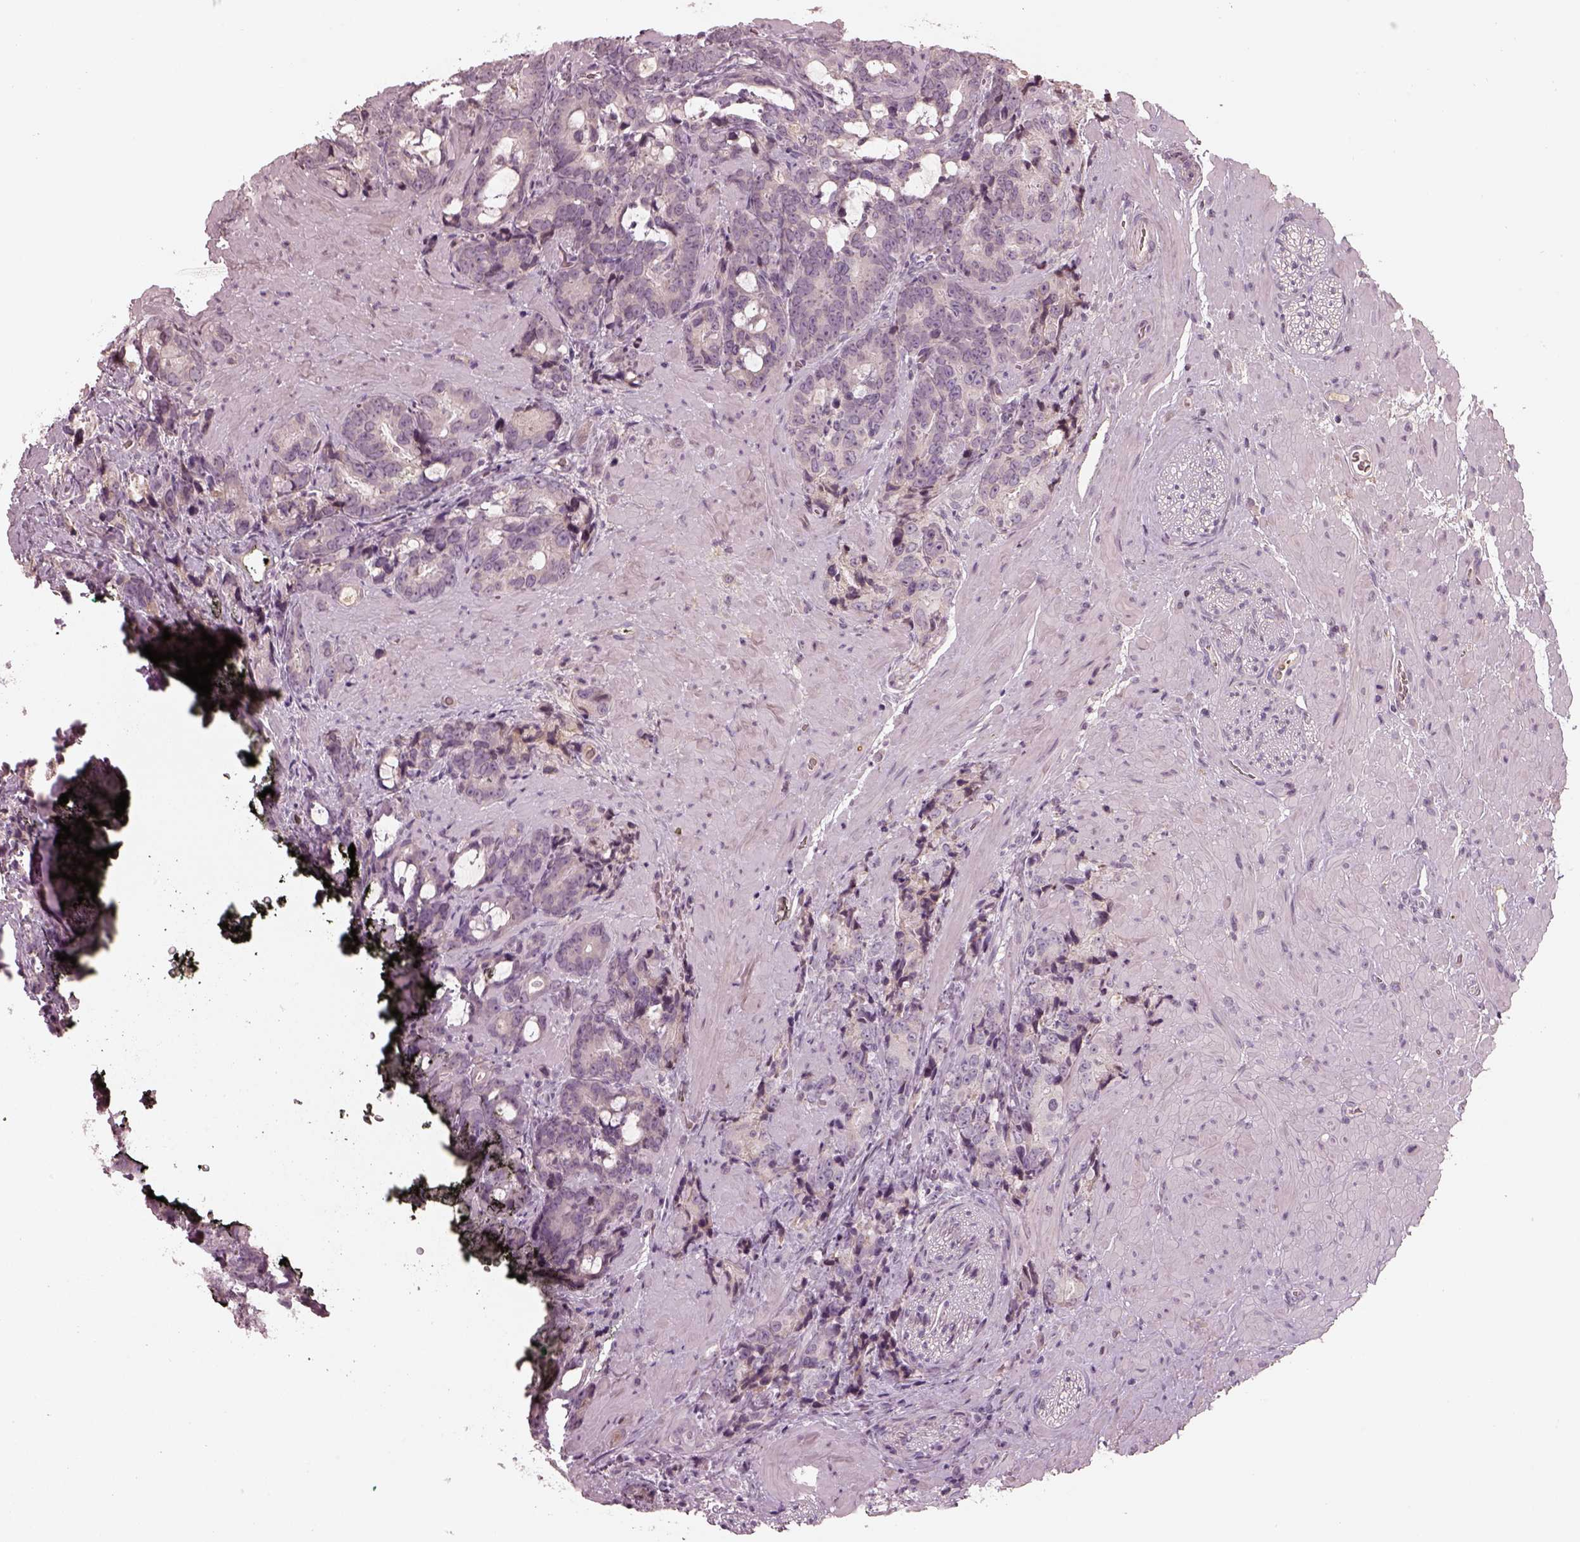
{"staining": {"intensity": "weak", "quantity": "25%-75%", "location": "cytoplasmic/membranous"}, "tissue": "prostate cancer", "cell_type": "Tumor cells", "image_type": "cancer", "snomed": [{"axis": "morphology", "description": "Adenocarcinoma, High grade"}, {"axis": "topography", "description": "Prostate"}], "caption": "Prostate cancer (high-grade adenocarcinoma) stained with a protein marker reveals weak staining in tumor cells.", "gene": "TLX3", "patient": {"sex": "male", "age": 74}}